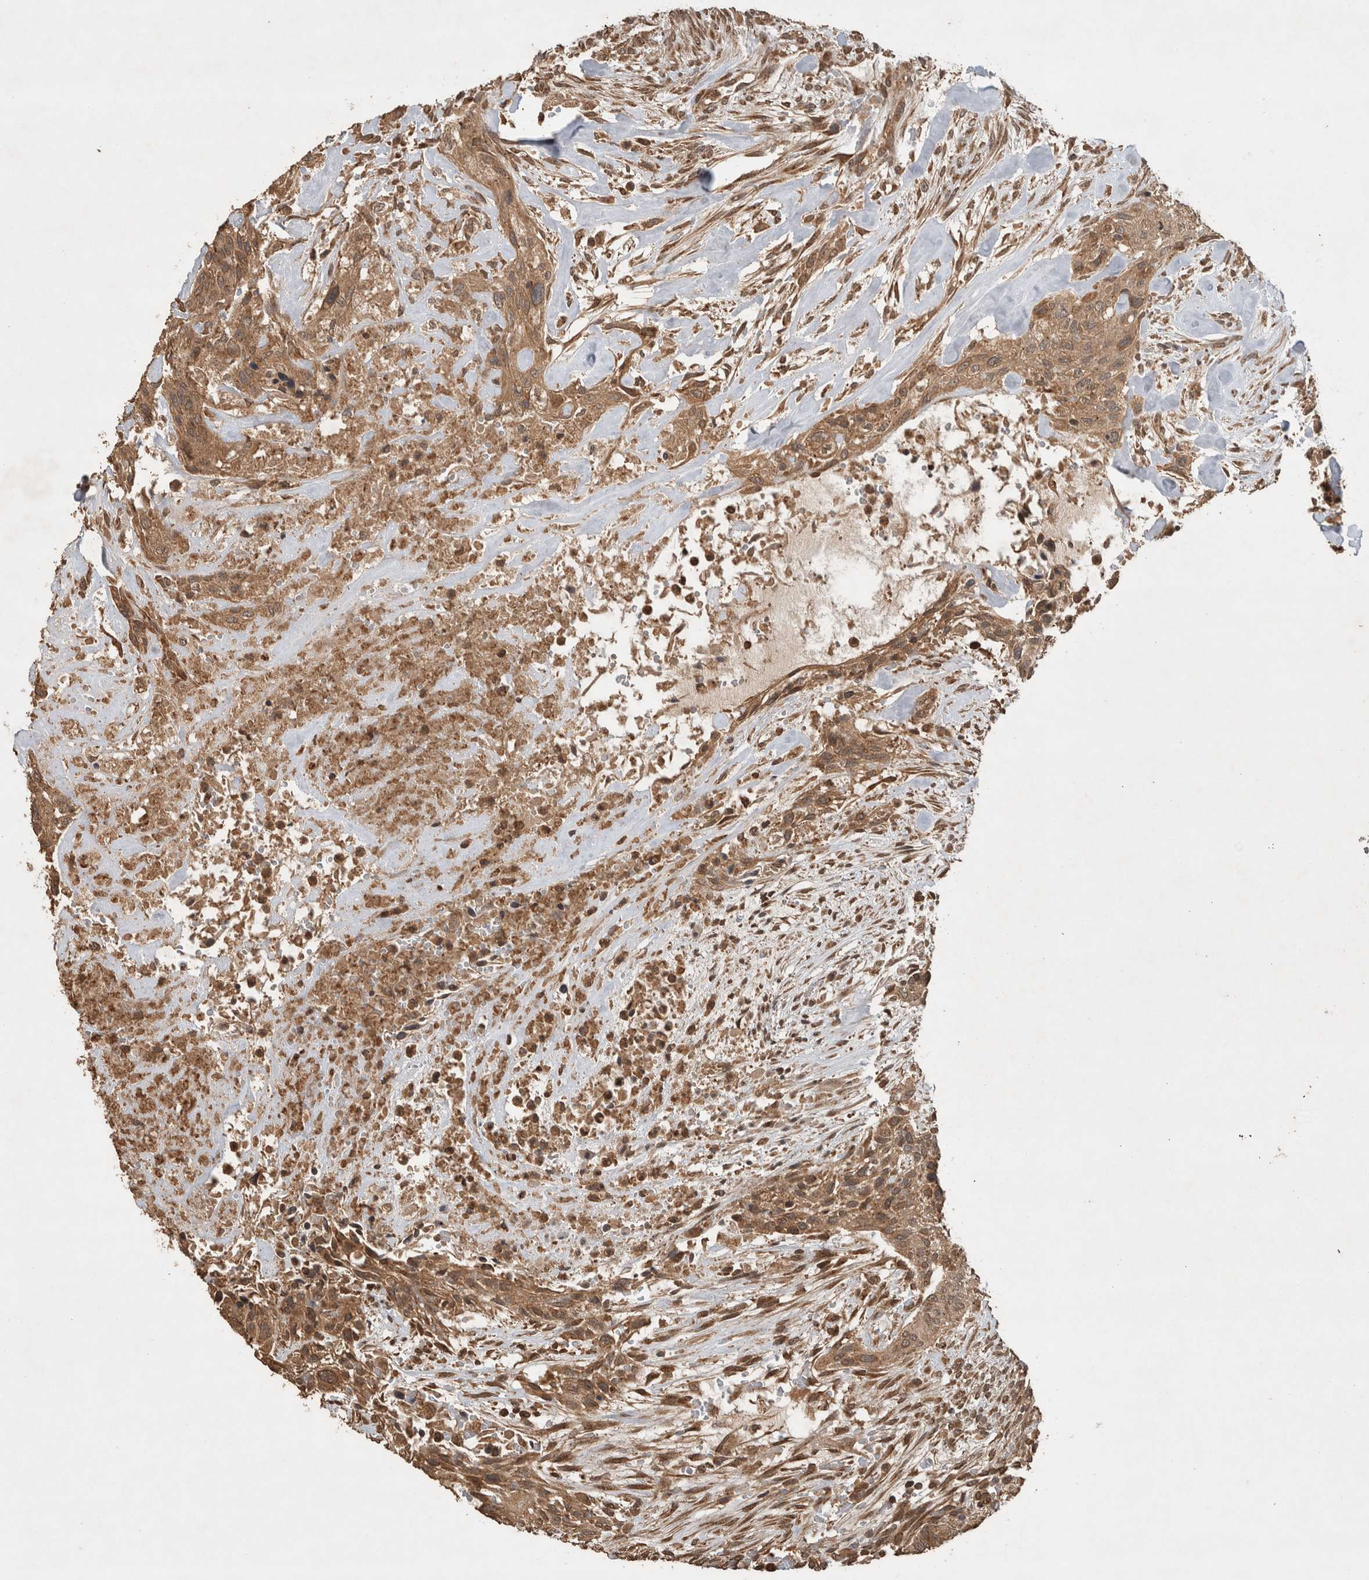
{"staining": {"intensity": "moderate", "quantity": ">75%", "location": "cytoplasmic/membranous"}, "tissue": "urothelial cancer", "cell_type": "Tumor cells", "image_type": "cancer", "snomed": [{"axis": "morphology", "description": "Urothelial carcinoma, High grade"}, {"axis": "topography", "description": "Urinary bladder"}], "caption": "This histopathology image exhibits immunohistochemistry (IHC) staining of human high-grade urothelial carcinoma, with medium moderate cytoplasmic/membranous staining in approximately >75% of tumor cells.", "gene": "OTUD7B", "patient": {"sex": "male", "age": 35}}